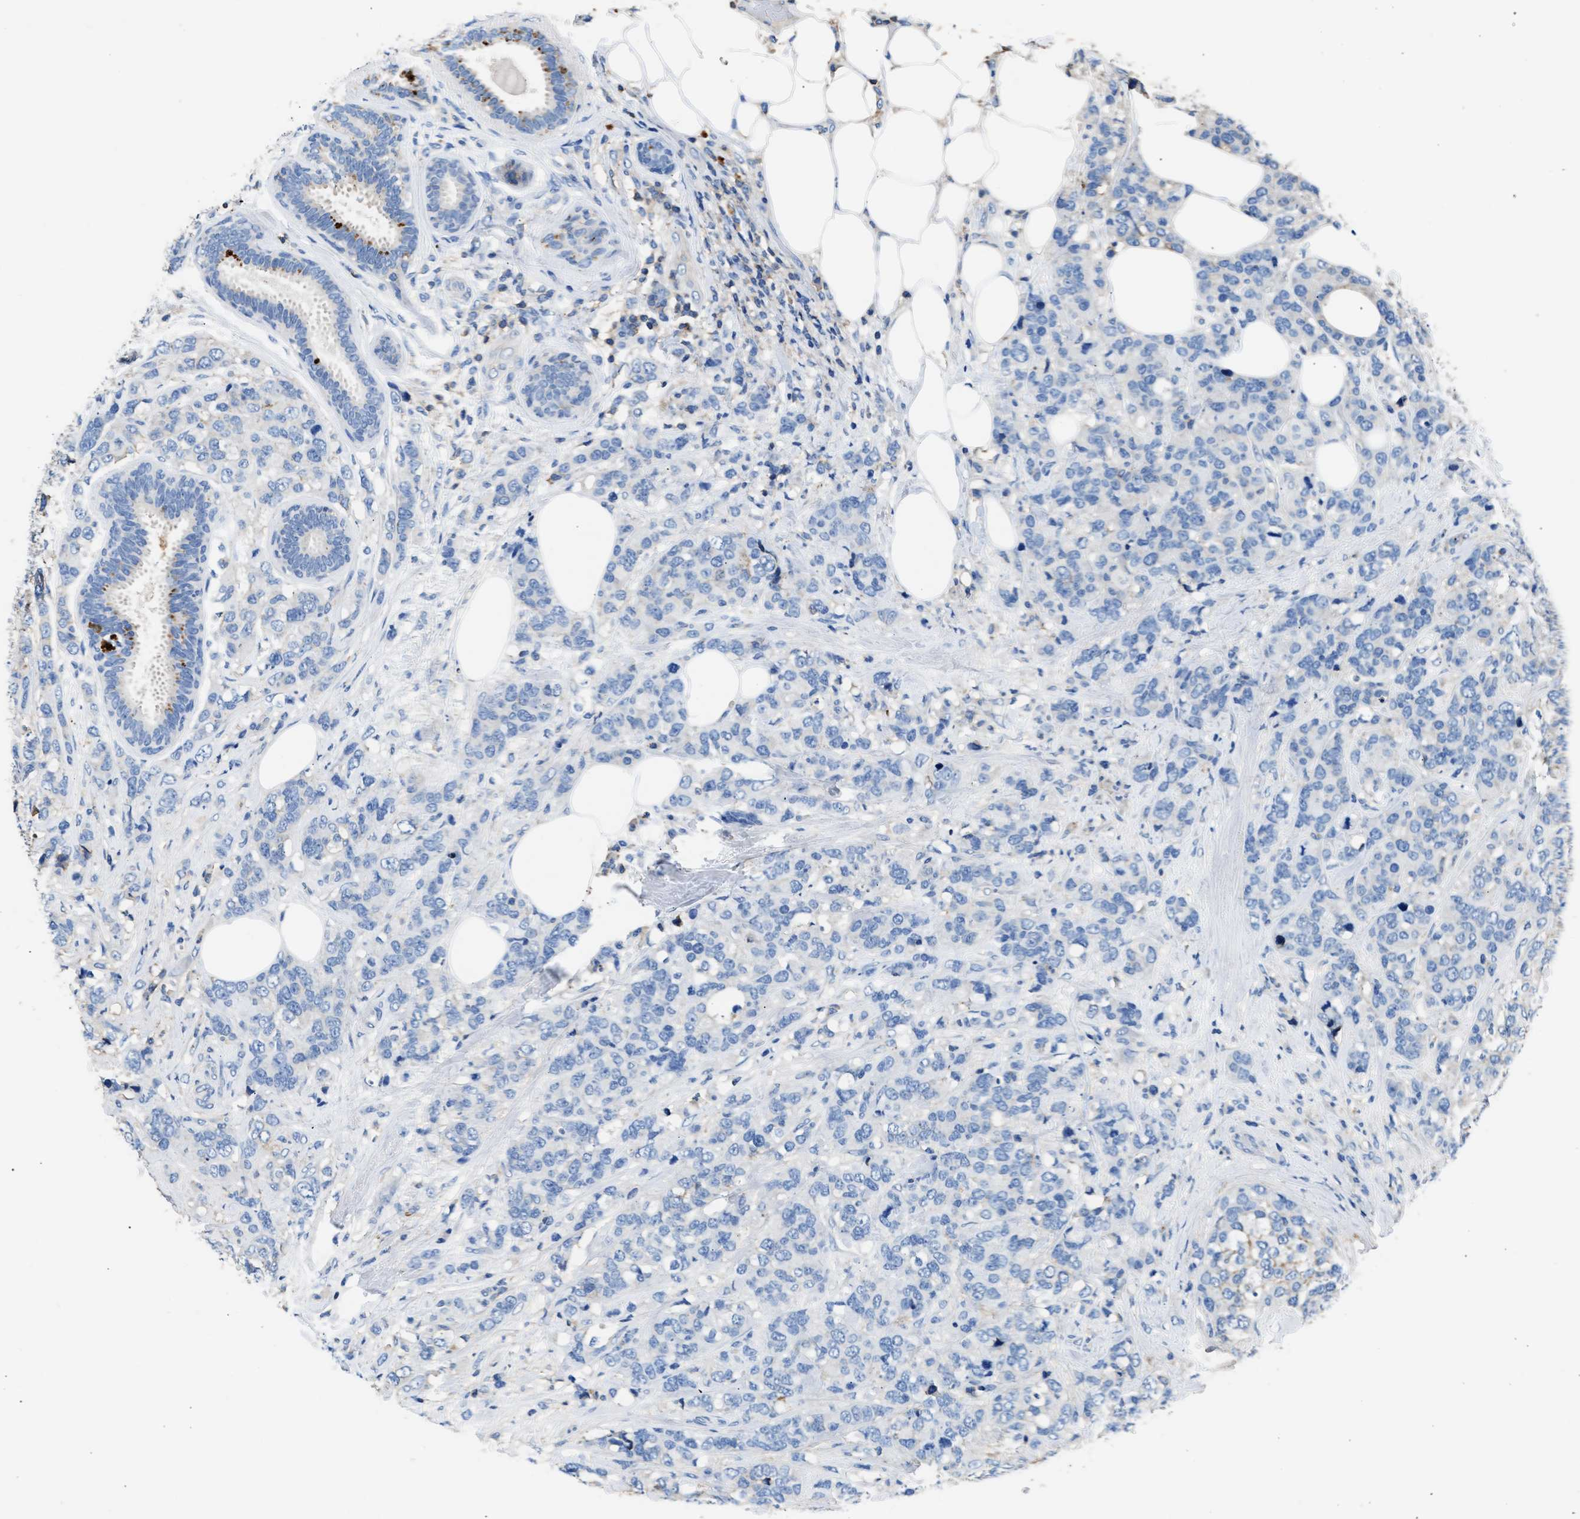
{"staining": {"intensity": "negative", "quantity": "none", "location": "none"}, "tissue": "breast cancer", "cell_type": "Tumor cells", "image_type": "cancer", "snomed": [{"axis": "morphology", "description": "Lobular carcinoma"}, {"axis": "topography", "description": "Breast"}], "caption": "Immunohistochemistry (IHC) of lobular carcinoma (breast) reveals no expression in tumor cells.", "gene": "KCNQ4", "patient": {"sex": "female", "age": 59}}